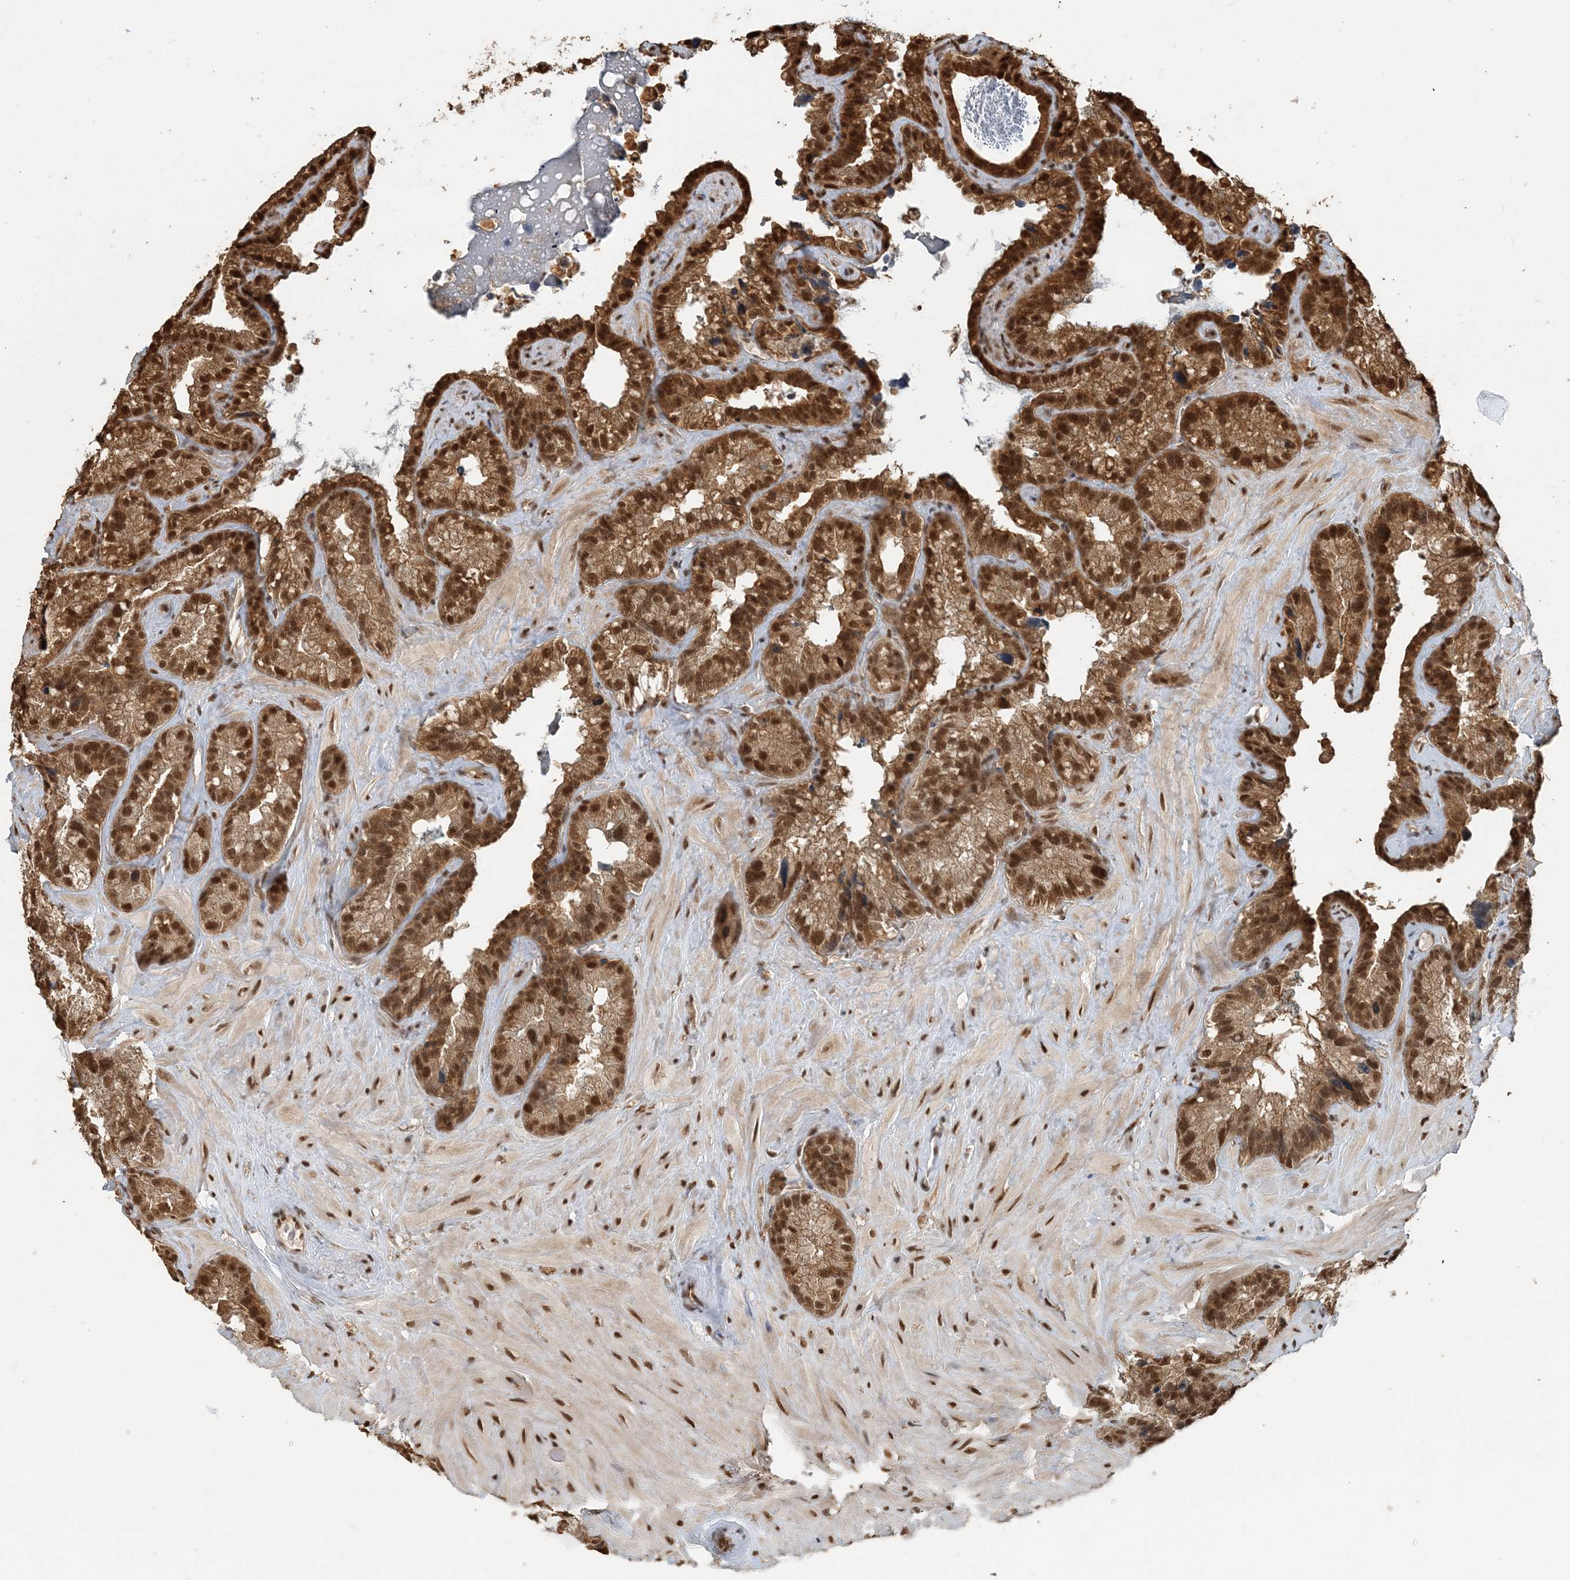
{"staining": {"intensity": "strong", "quantity": ">75%", "location": "cytoplasmic/membranous,nuclear"}, "tissue": "seminal vesicle", "cell_type": "Glandular cells", "image_type": "normal", "snomed": [{"axis": "morphology", "description": "Normal tissue, NOS"}, {"axis": "topography", "description": "Prostate"}, {"axis": "topography", "description": "Seminal veicle"}], "caption": "DAB immunohistochemical staining of normal human seminal vesicle reveals strong cytoplasmic/membranous,nuclear protein expression in approximately >75% of glandular cells.", "gene": "ARHGAP35", "patient": {"sex": "male", "age": 68}}